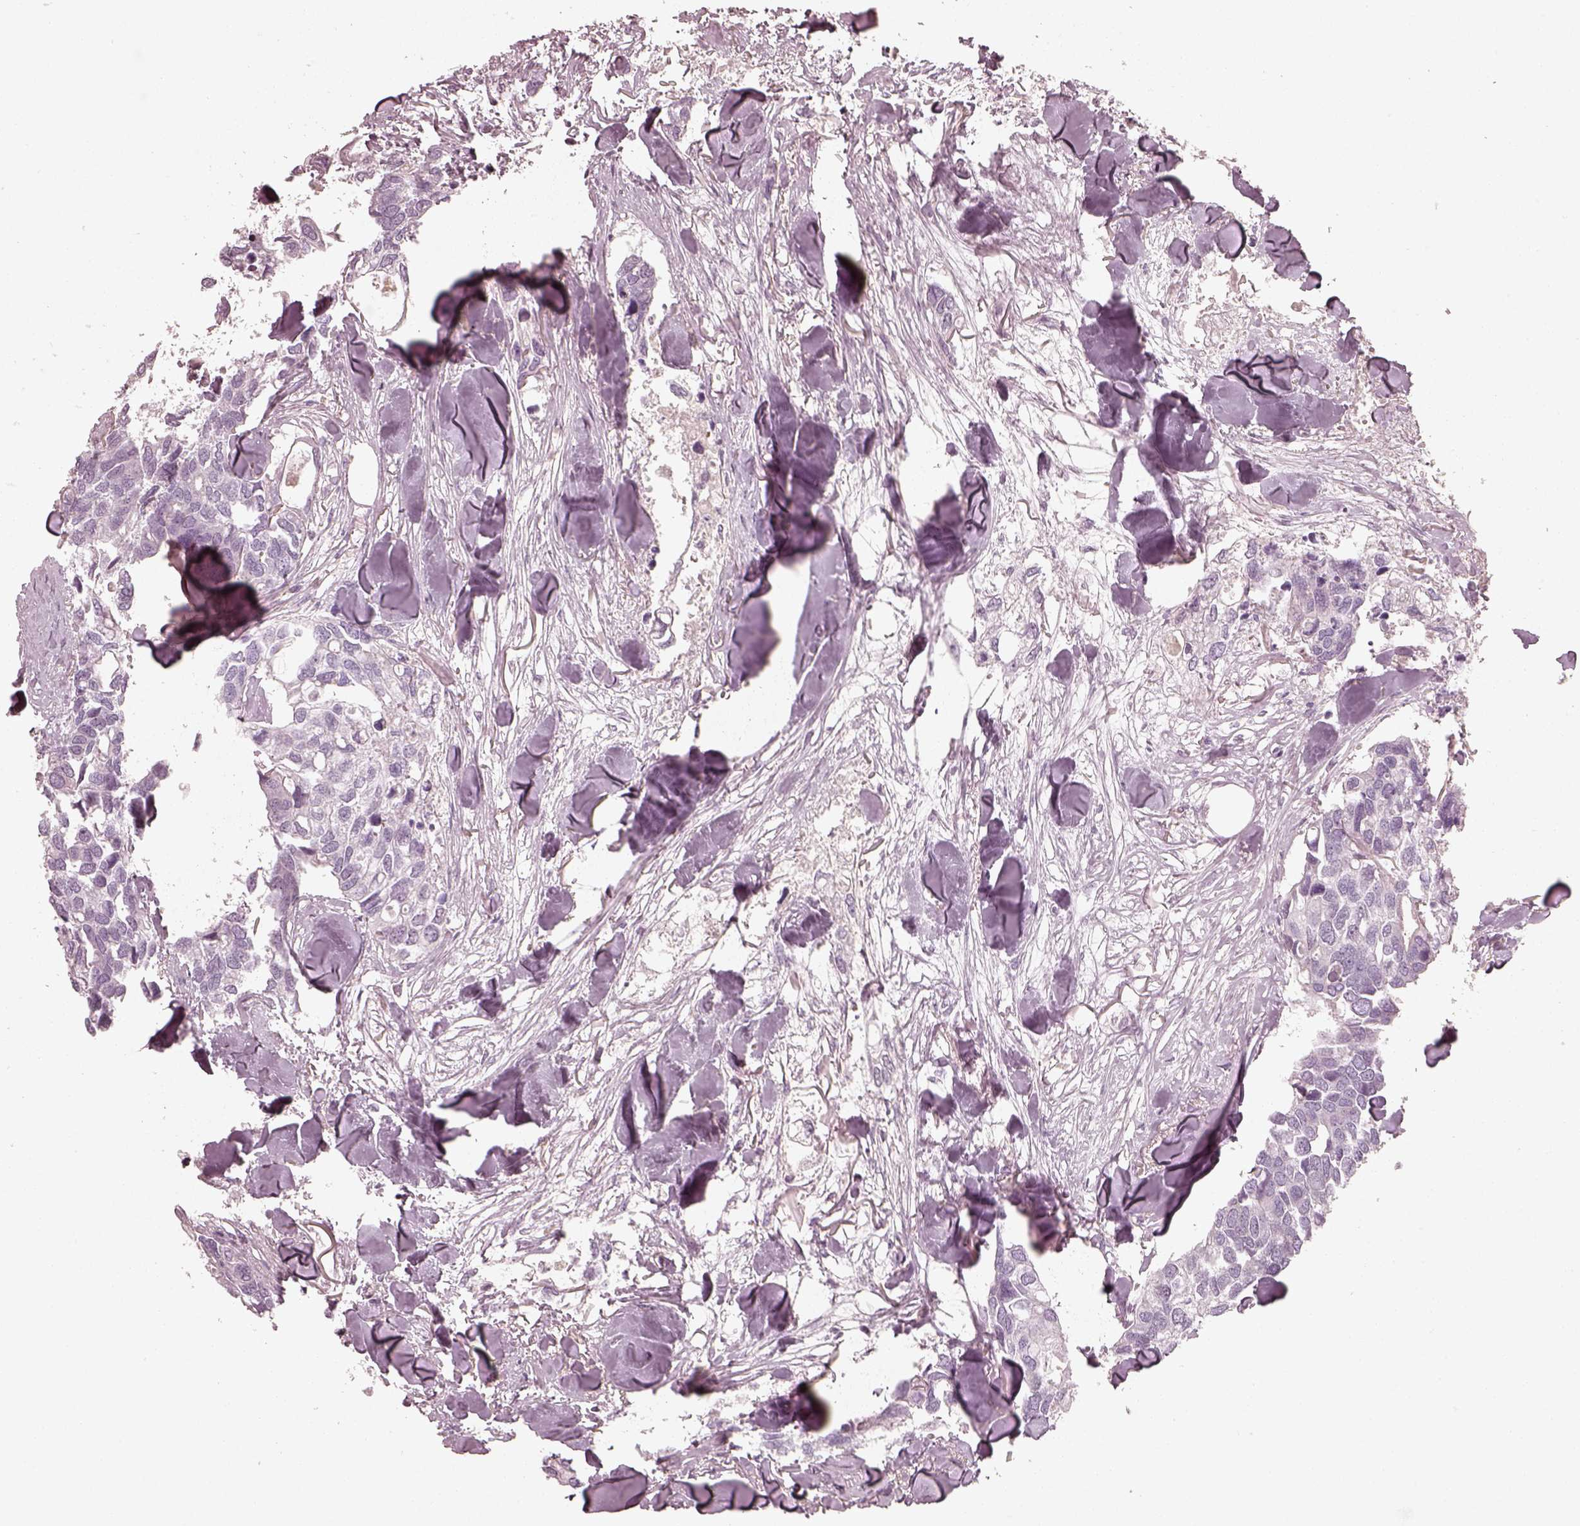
{"staining": {"intensity": "negative", "quantity": "none", "location": "none"}, "tissue": "breast cancer", "cell_type": "Tumor cells", "image_type": "cancer", "snomed": [{"axis": "morphology", "description": "Duct carcinoma"}, {"axis": "topography", "description": "Breast"}], "caption": "IHC photomicrograph of neoplastic tissue: human breast invasive ductal carcinoma stained with DAB (3,3'-diaminobenzidine) exhibits no significant protein staining in tumor cells. (DAB (3,3'-diaminobenzidine) immunohistochemistry with hematoxylin counter stain).", "gene": "PRLHR", "patient": {"sex": "female", "age": 83}}